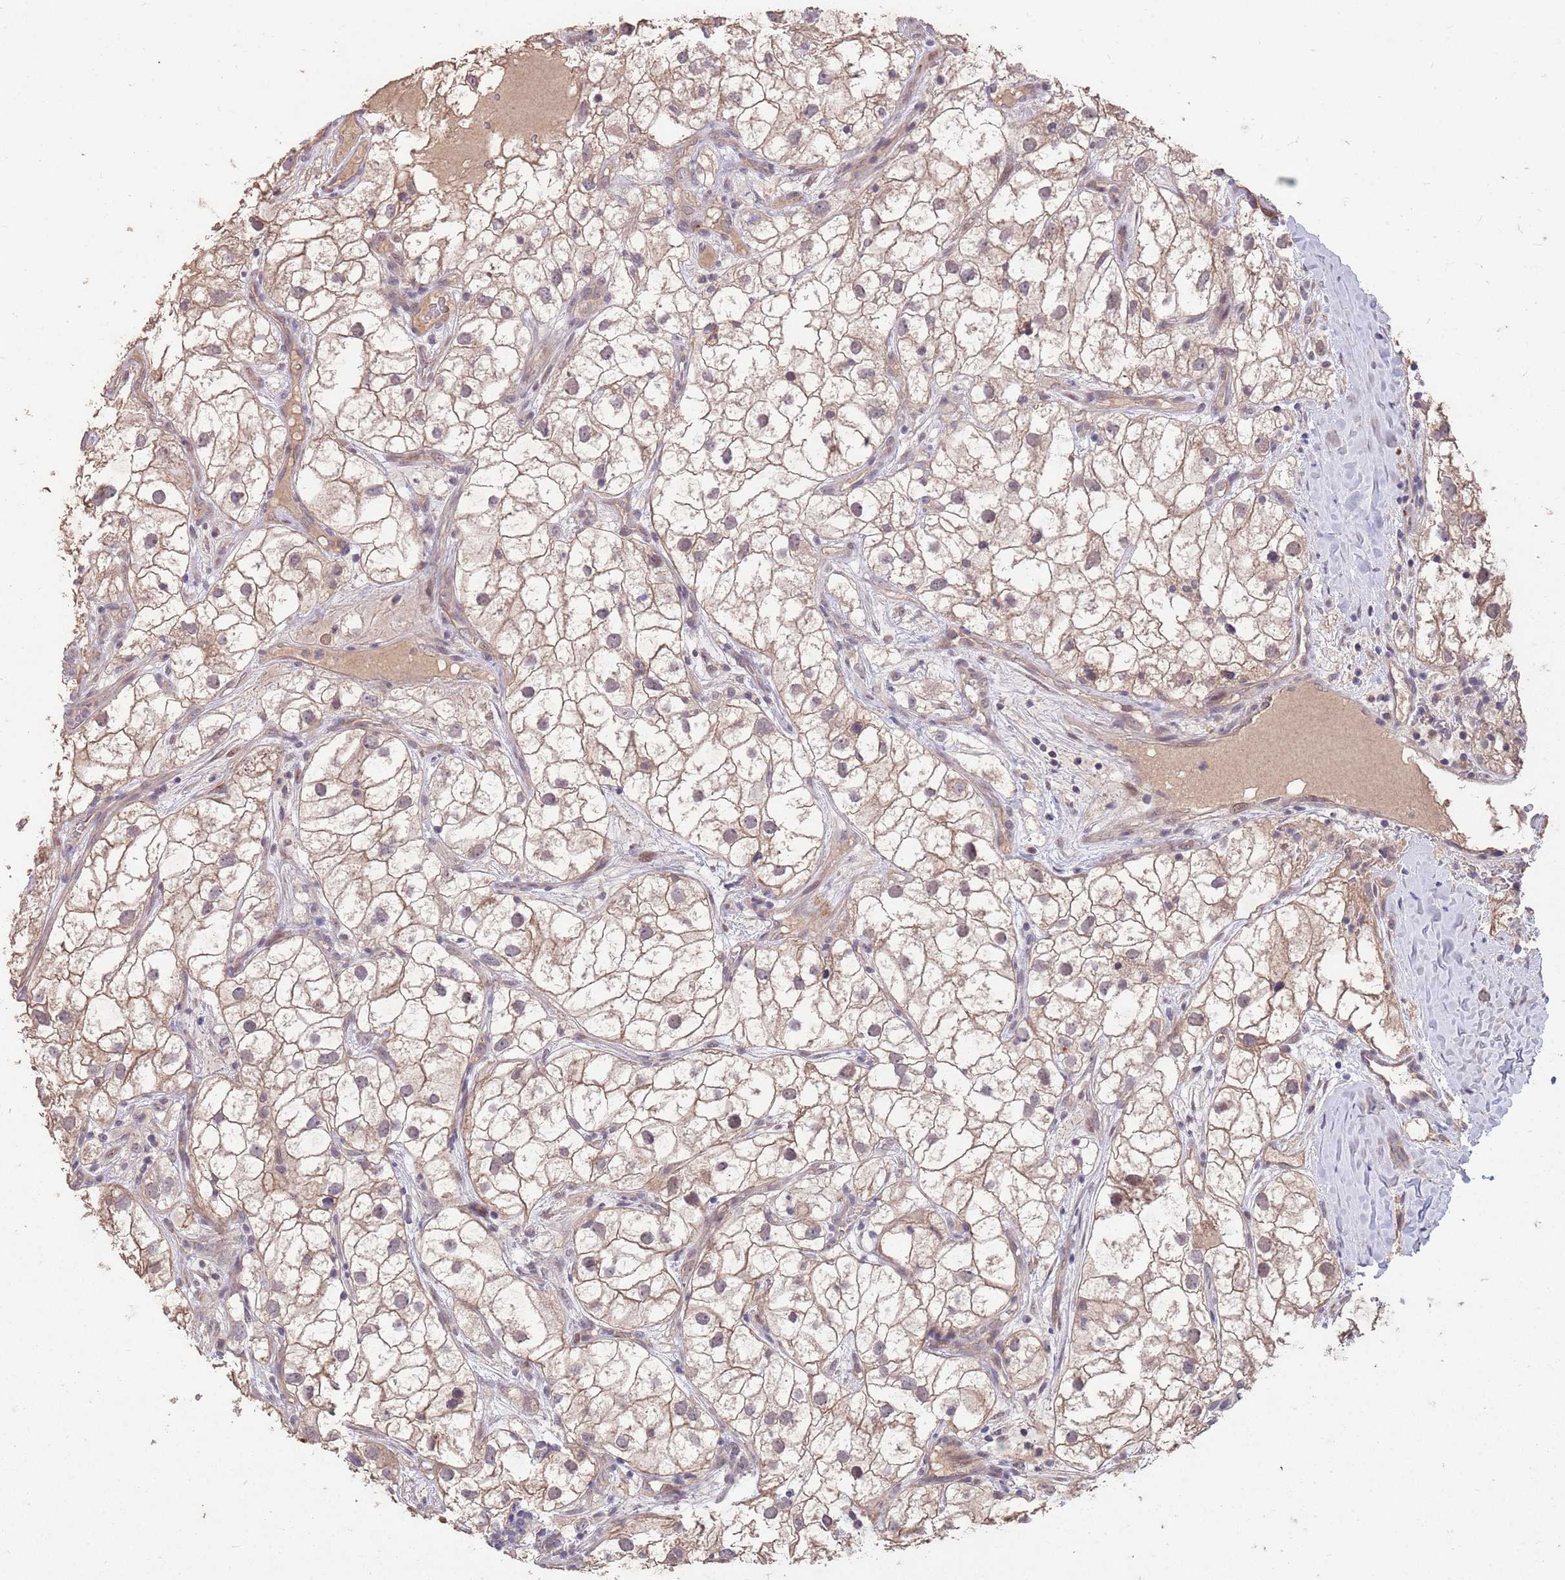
{"staining": {"intensity": "weak", "quantity": ">75%", "location": "cytoplasmic/membranous"}, "tissue": "renal cancer", "cell_type": "Tumor cells", "image_type": "cancer", "snomed": [{"axis": "morphology", "description": "Adenocarcinoma, NOS"}, {"axis": "topography", "description": "Kidney"}], "caption": "Tumor cells exhibit low levels of weak cytoplasmic/membranous expression in about >75% of cells in human renal adenocarcinoma.", "gene": "MEI1", "patient": {"sex": "male", "age": 59}}